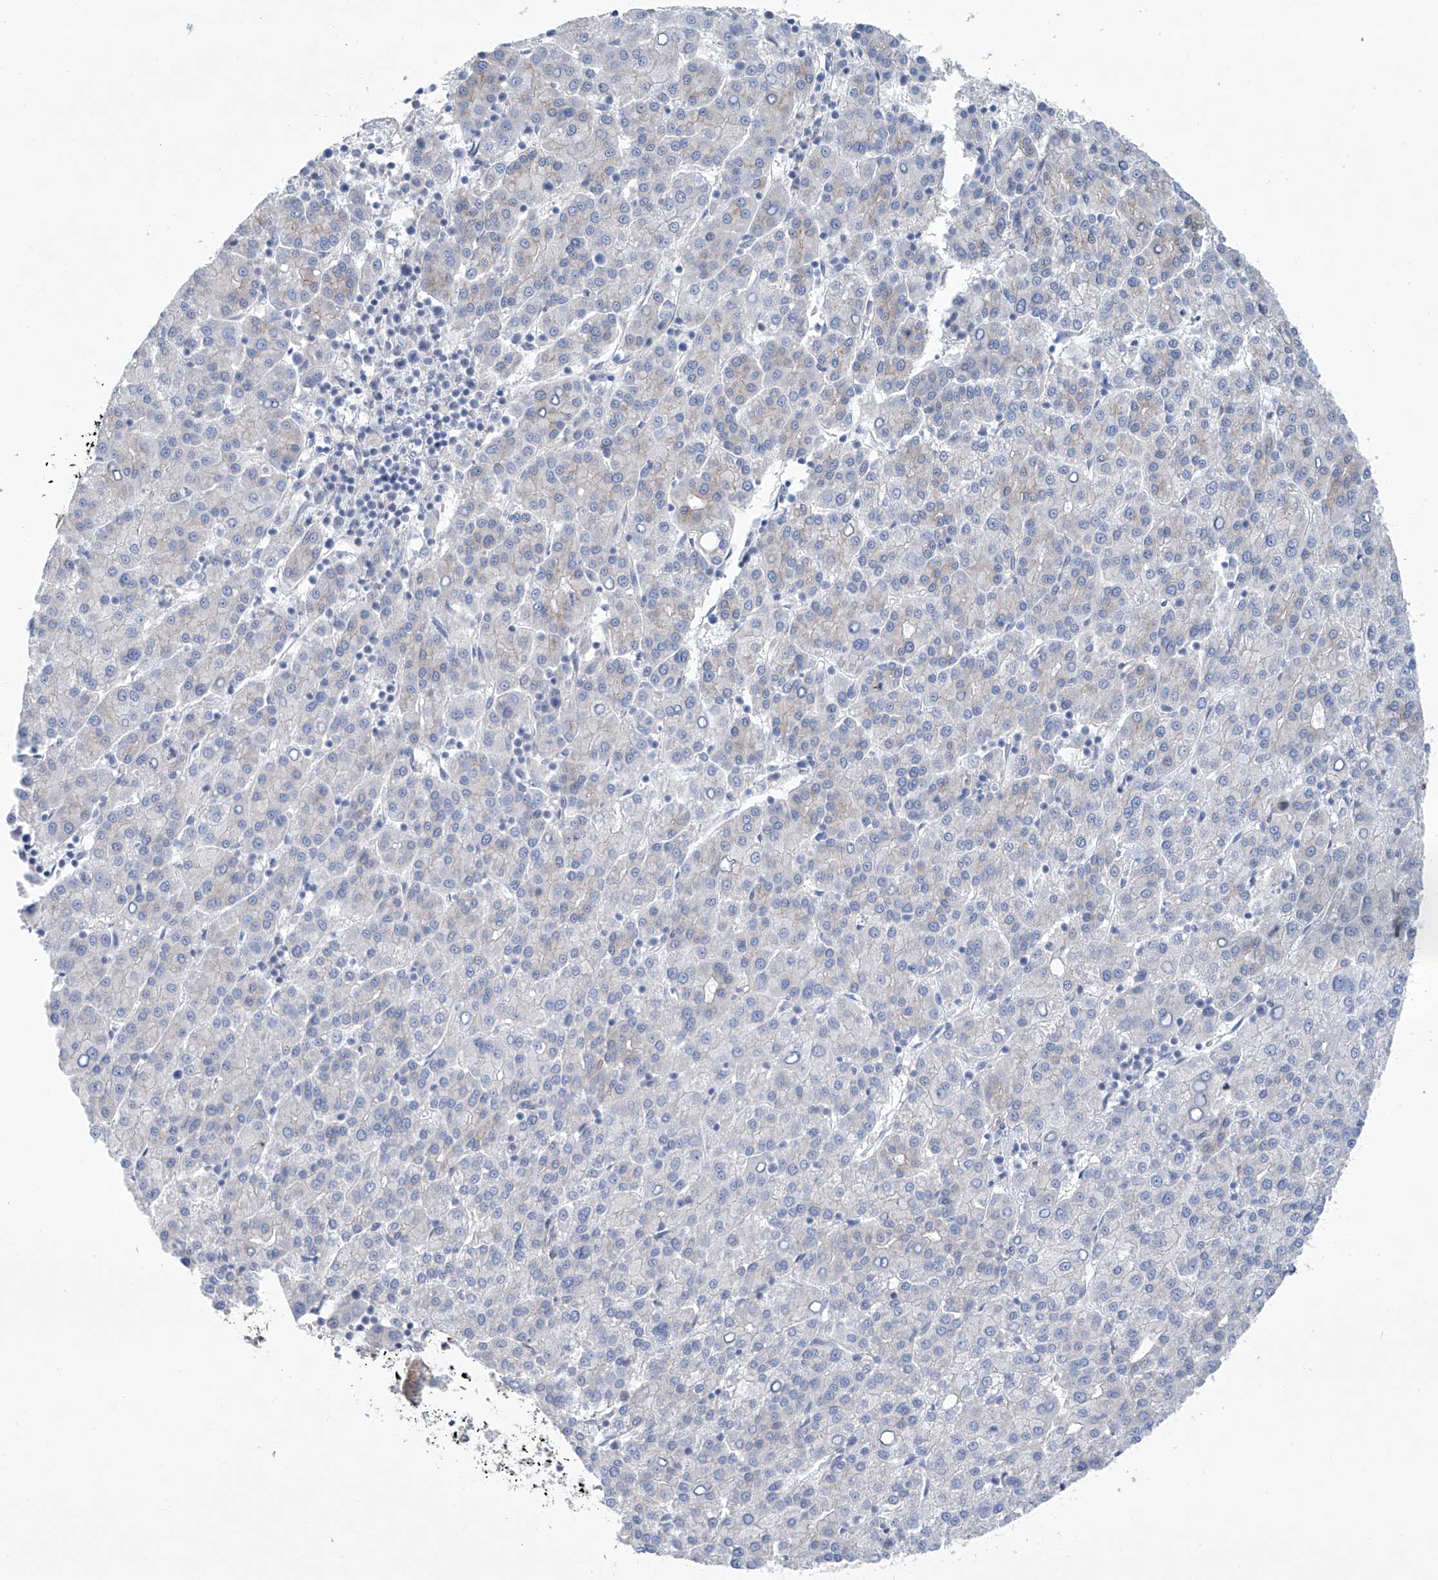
{"staining": {"intensity": "negative", "quantity": "none", "location": "none"}, "tissue": "liver cancer", "cell_type": "Tumor cells", "image_type": "cancer", "snomed": [{"axis": "morphology", "description": "Carcinoma, Hepatocellular, NOS"}, {"axis": "topography", "description": "Liver"}], "caption": "DAB immunohistochemical staining of liver cancer (hepatocellular carcinoma) exhibits no significant positivity in tumor cells.", "gene": "KLC4", "patient": {"sex": "female", "age": 58}}